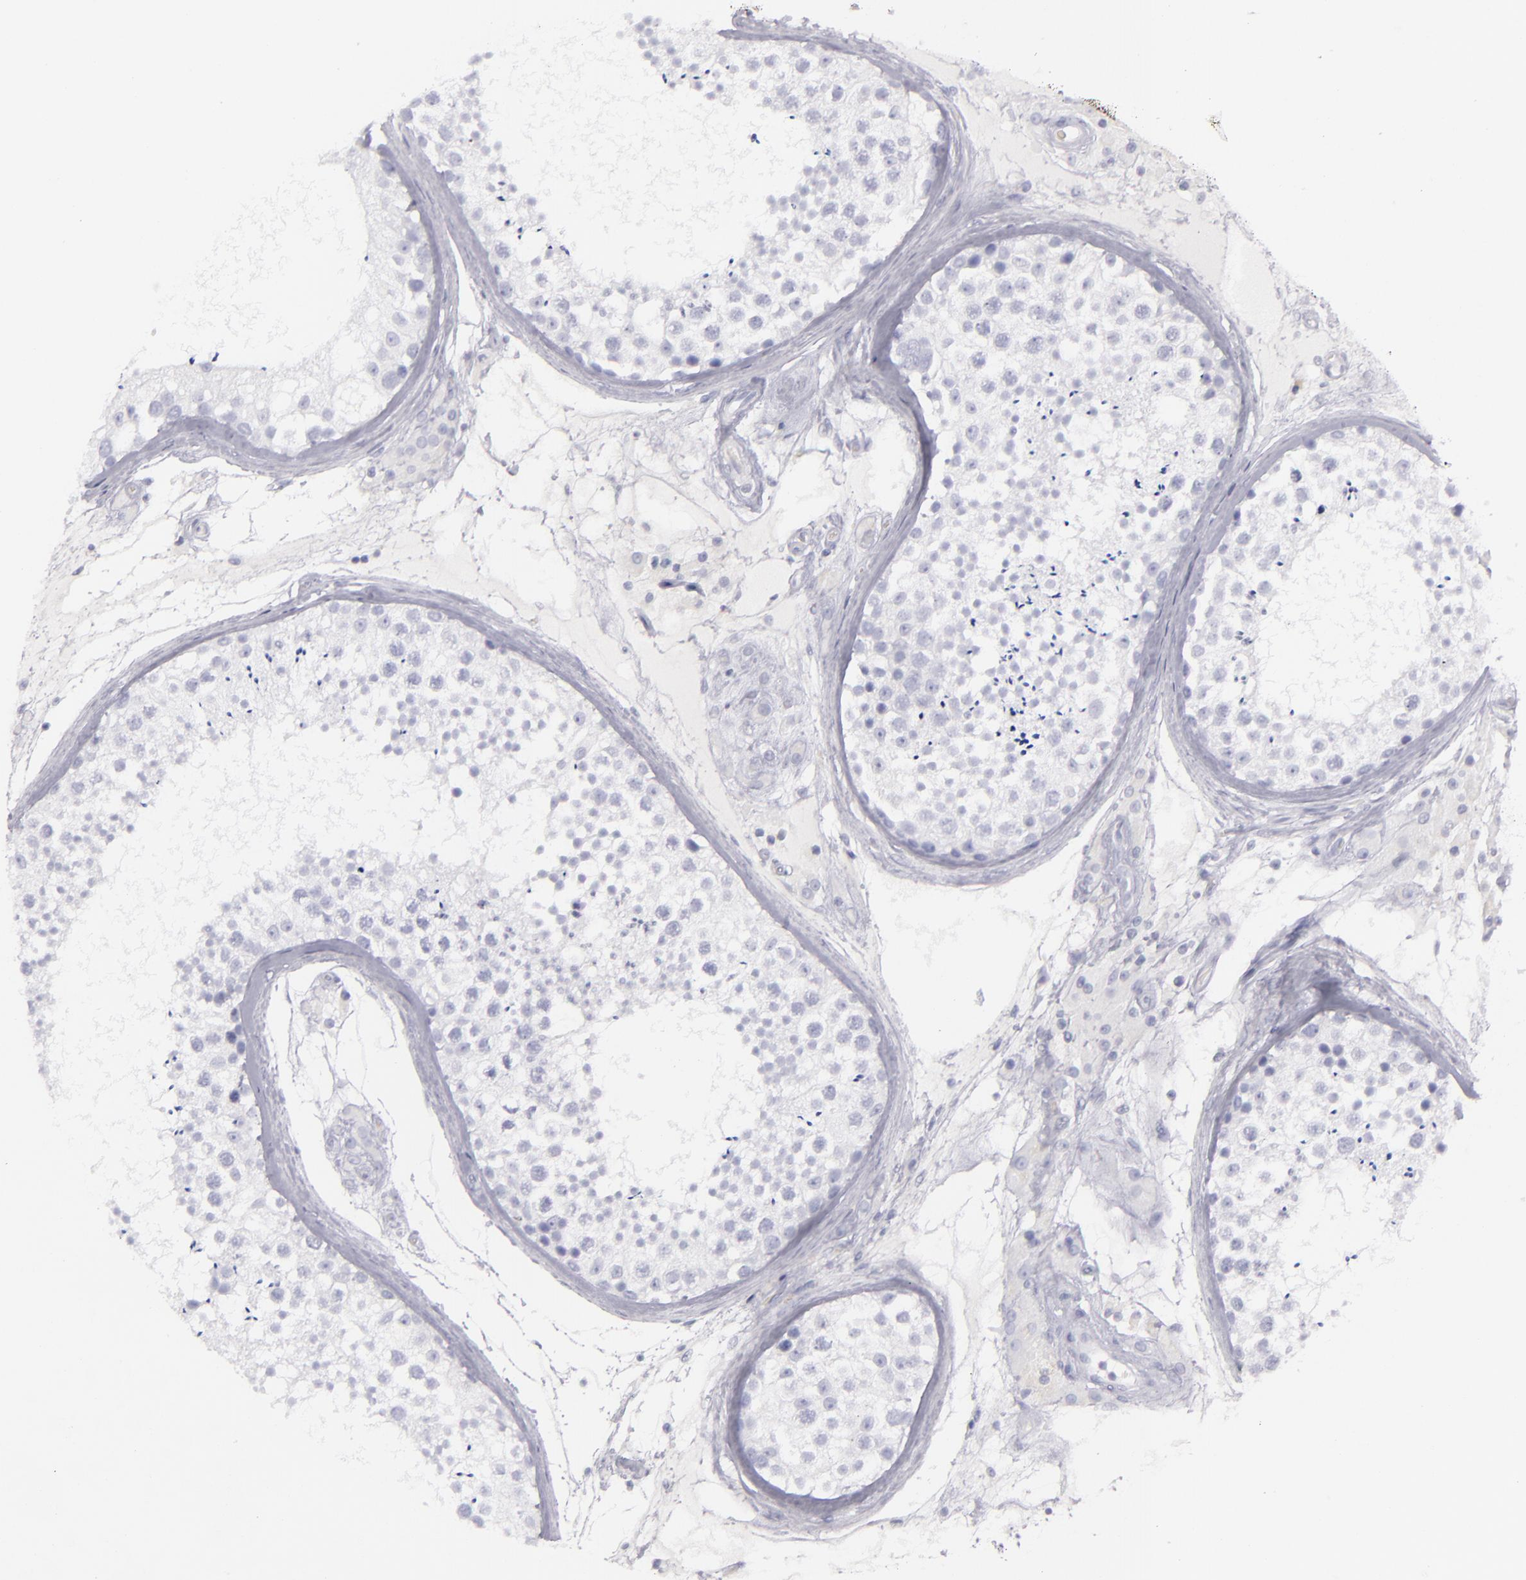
{"staining": {"intensity": "negative", "quantity": "none", "location": "none"}, "tissue": "testis", "cell_type": "Cells in seminiferous ducts", "image_type": "normal", "snomed": [{"axis": "morphology", "description": "Normal tissue, NOS"}, {"axis": "topography", "description": "Testis"}], "caption": "DAB (3,3'-diaminobenzidine) immunohistochemical staining of normal human testis exhibits no significant expression in cells in seminiferous ducts.", "gene": "FLG", "patient": {"sex": "male", "age": 46}}